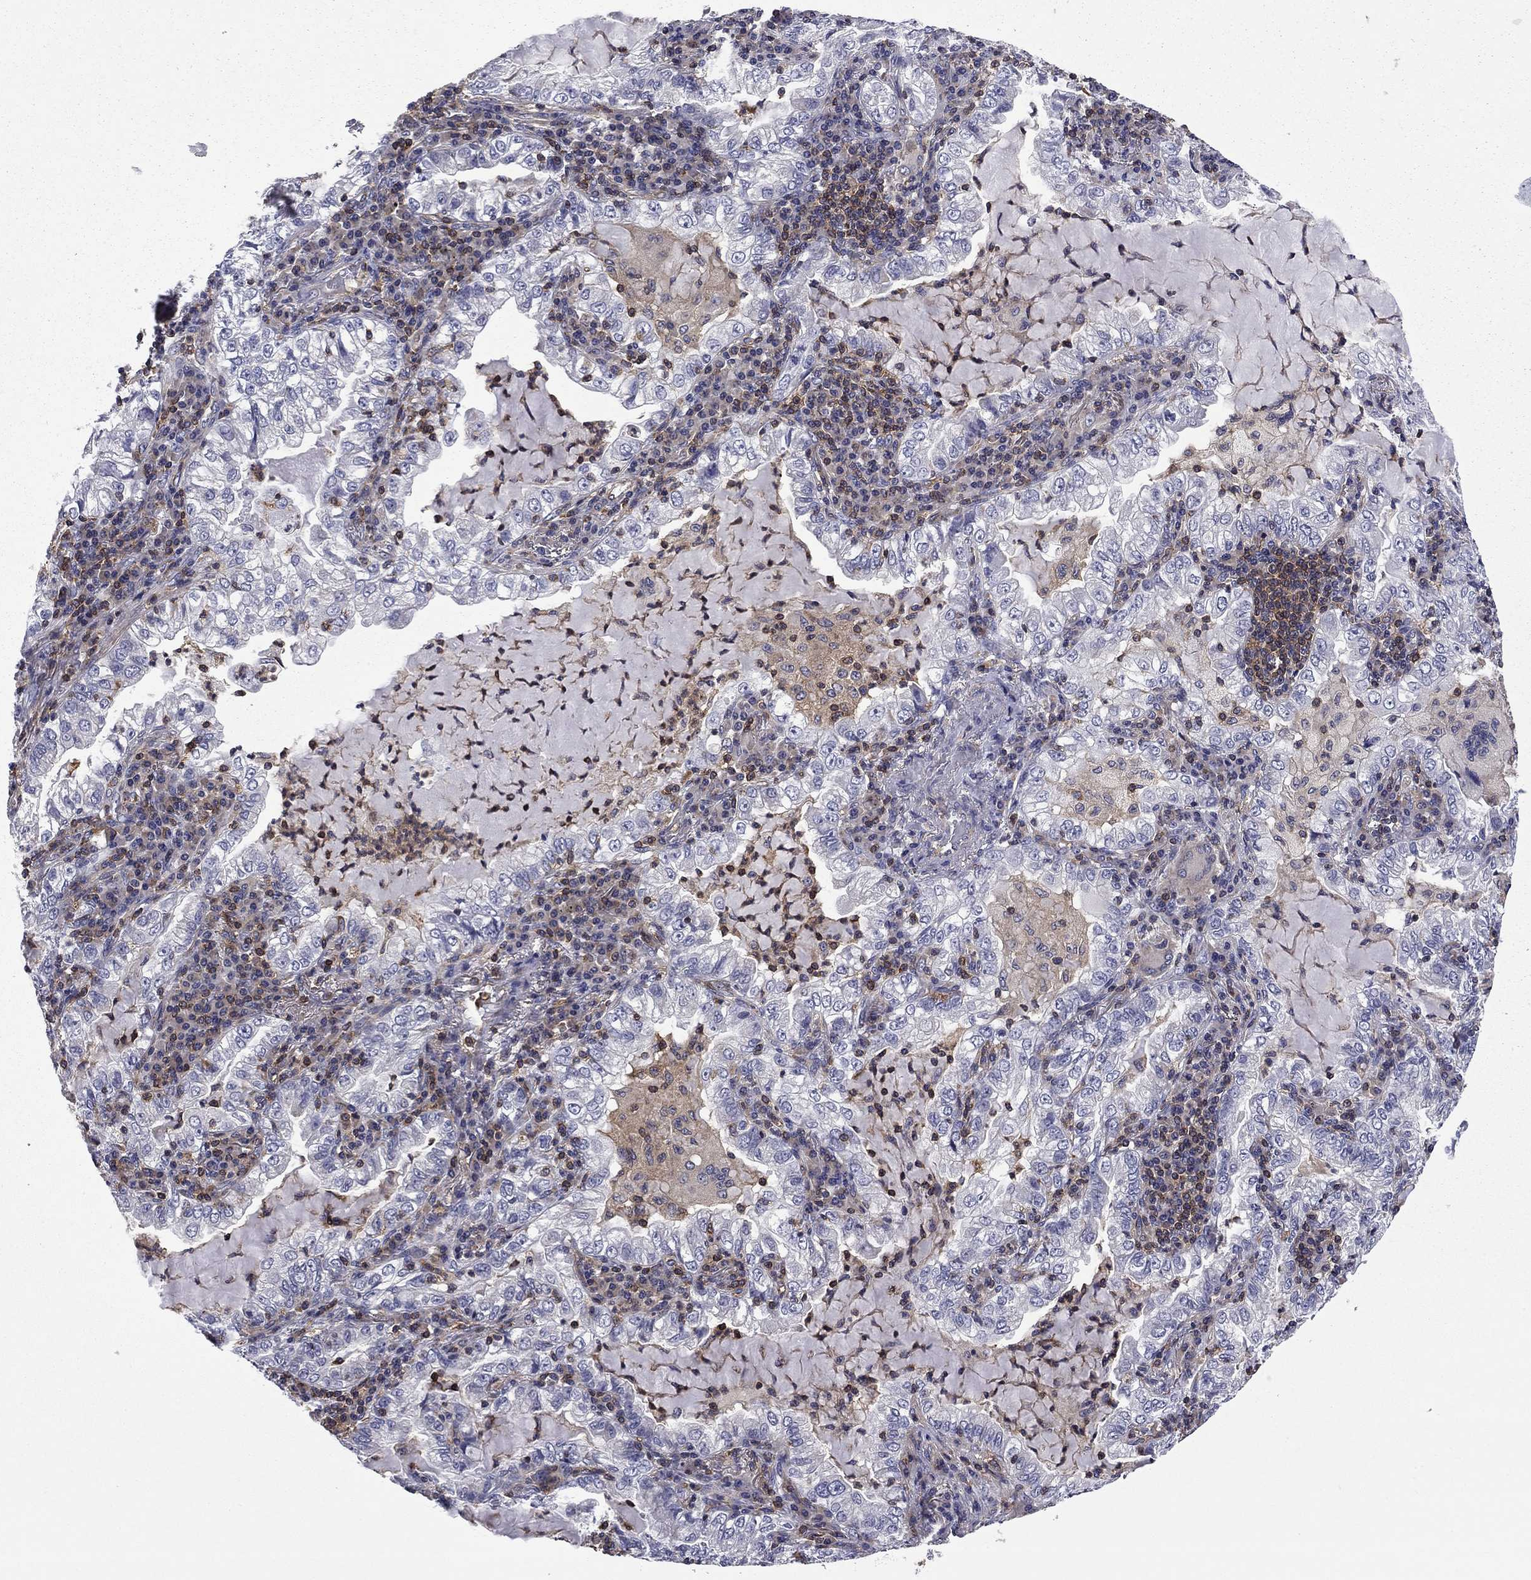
{"staining": {"intensity": "negative", "quantity": "none", "location": "none"}, "tissue": "lung cancer", "cell_type": "Tumor cells", "image_type": "cancer", "snomed": [{"axis": "morphology", "description": "Adenocarcinoma, NOS"}, {"axis": "topography", "description": "Lung"}], "caption": "Adenocarcinoma (lung) was stained to show a protein in brown. There is no significant staining in tumor cells. The staining is performed using DAB brown chromogen with nuclei counter-stained in using hematoxylin.", "gene": "ARHGAP45", "patient": {"sex": "female", "age": 73}}